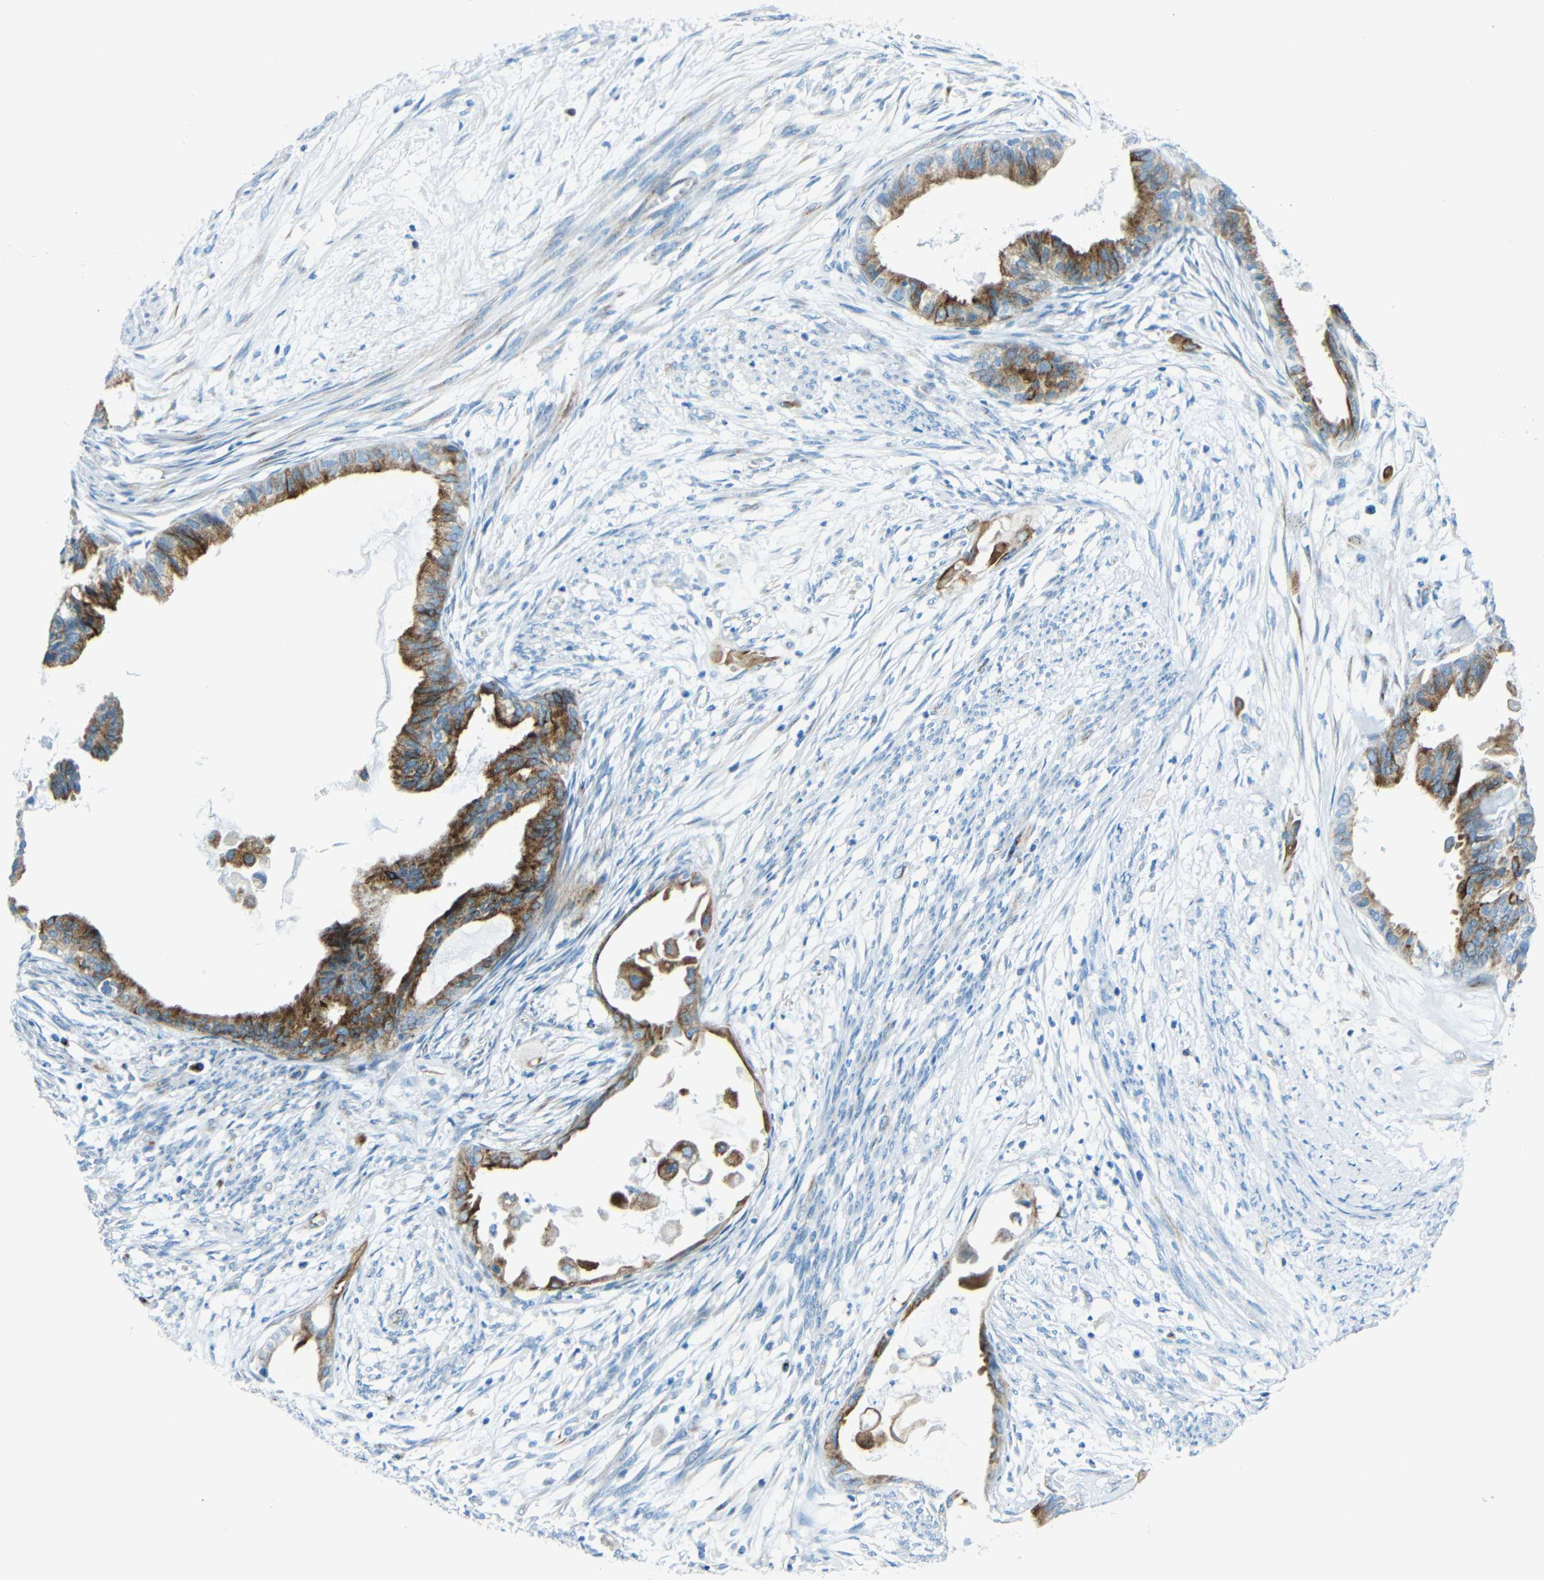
{"staining": {"intensity": "strong", "quantity": ">75%", "location": "cytoplasmic/membranous"}, "tissue": "cervical cancer", "cell_type": "Tumor cells", "image_type": "cancer", "snomed": [{"axis": "morphology", "description": "Normal tissue, NOS"}, {"axis": "morphology", "description": "Adenocarcinoma, NOS"}, {"axis": "topography", "description": "Cervix"}, {"axis": "topography", "description": "Endometrium"}], "caption": "A brown stain highlights strong cytoplasmic/membranous expression of a protein in human adenocarcinoma (cervical) tumor cells.", "gene": "TUBB4B", "patient": {"sex": "female", "age": 86}}